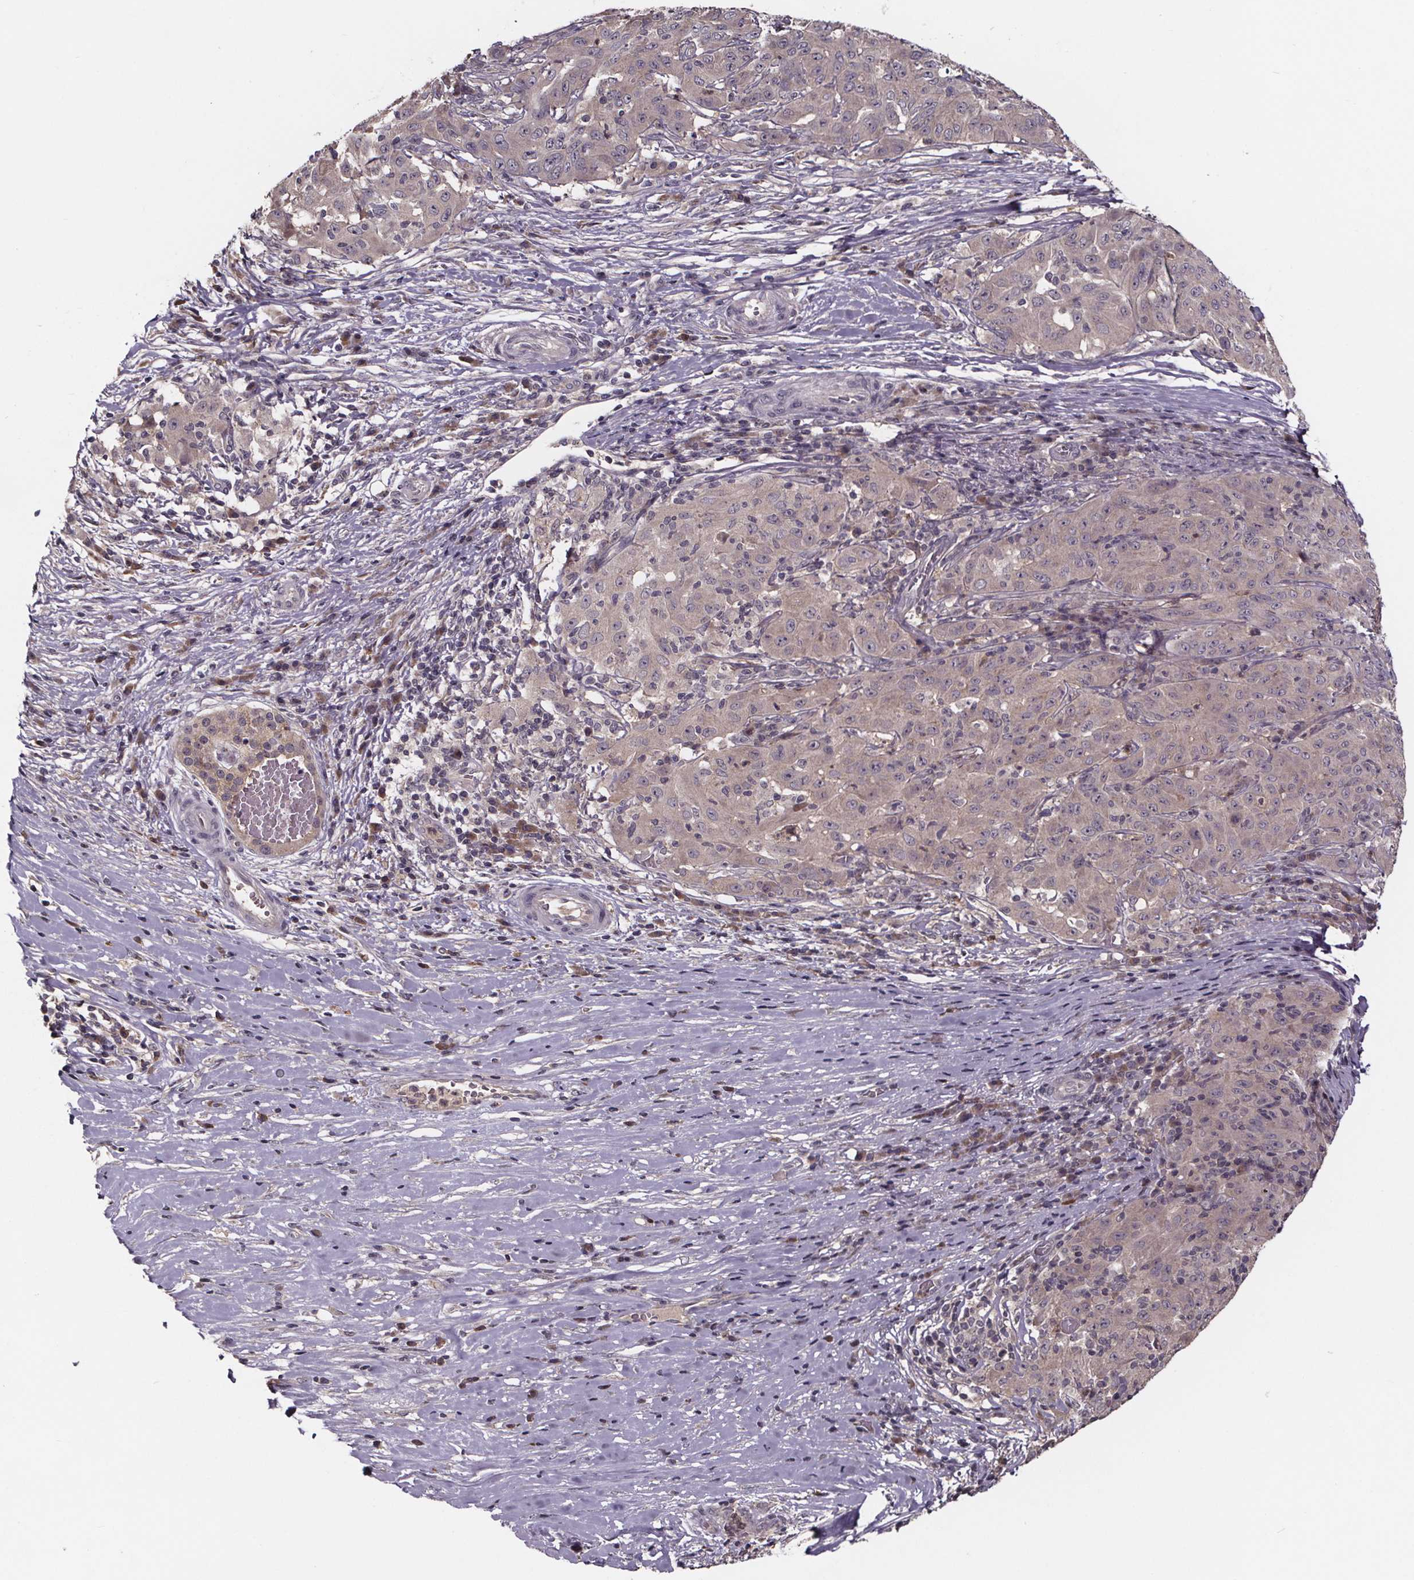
{"staining": {"intensity": "negative", "quantity": "none", "location": "none"}, "tissue": "pancreatic cancer", "cell_type": "Tumor cells", "image_type": "cancer", "snomed": [{"axis": "morphology", "description": "Adenocarcinoma, NOS"}, {"axis": "topography", "description": "Pancreas"}], "caption": "An image of pancreatic adenocarcinoma stained for a protein exhibits no brown staining in tumor cells.", "gene": "SMIM1", "patient": {"sex": "male", "age": 63}}